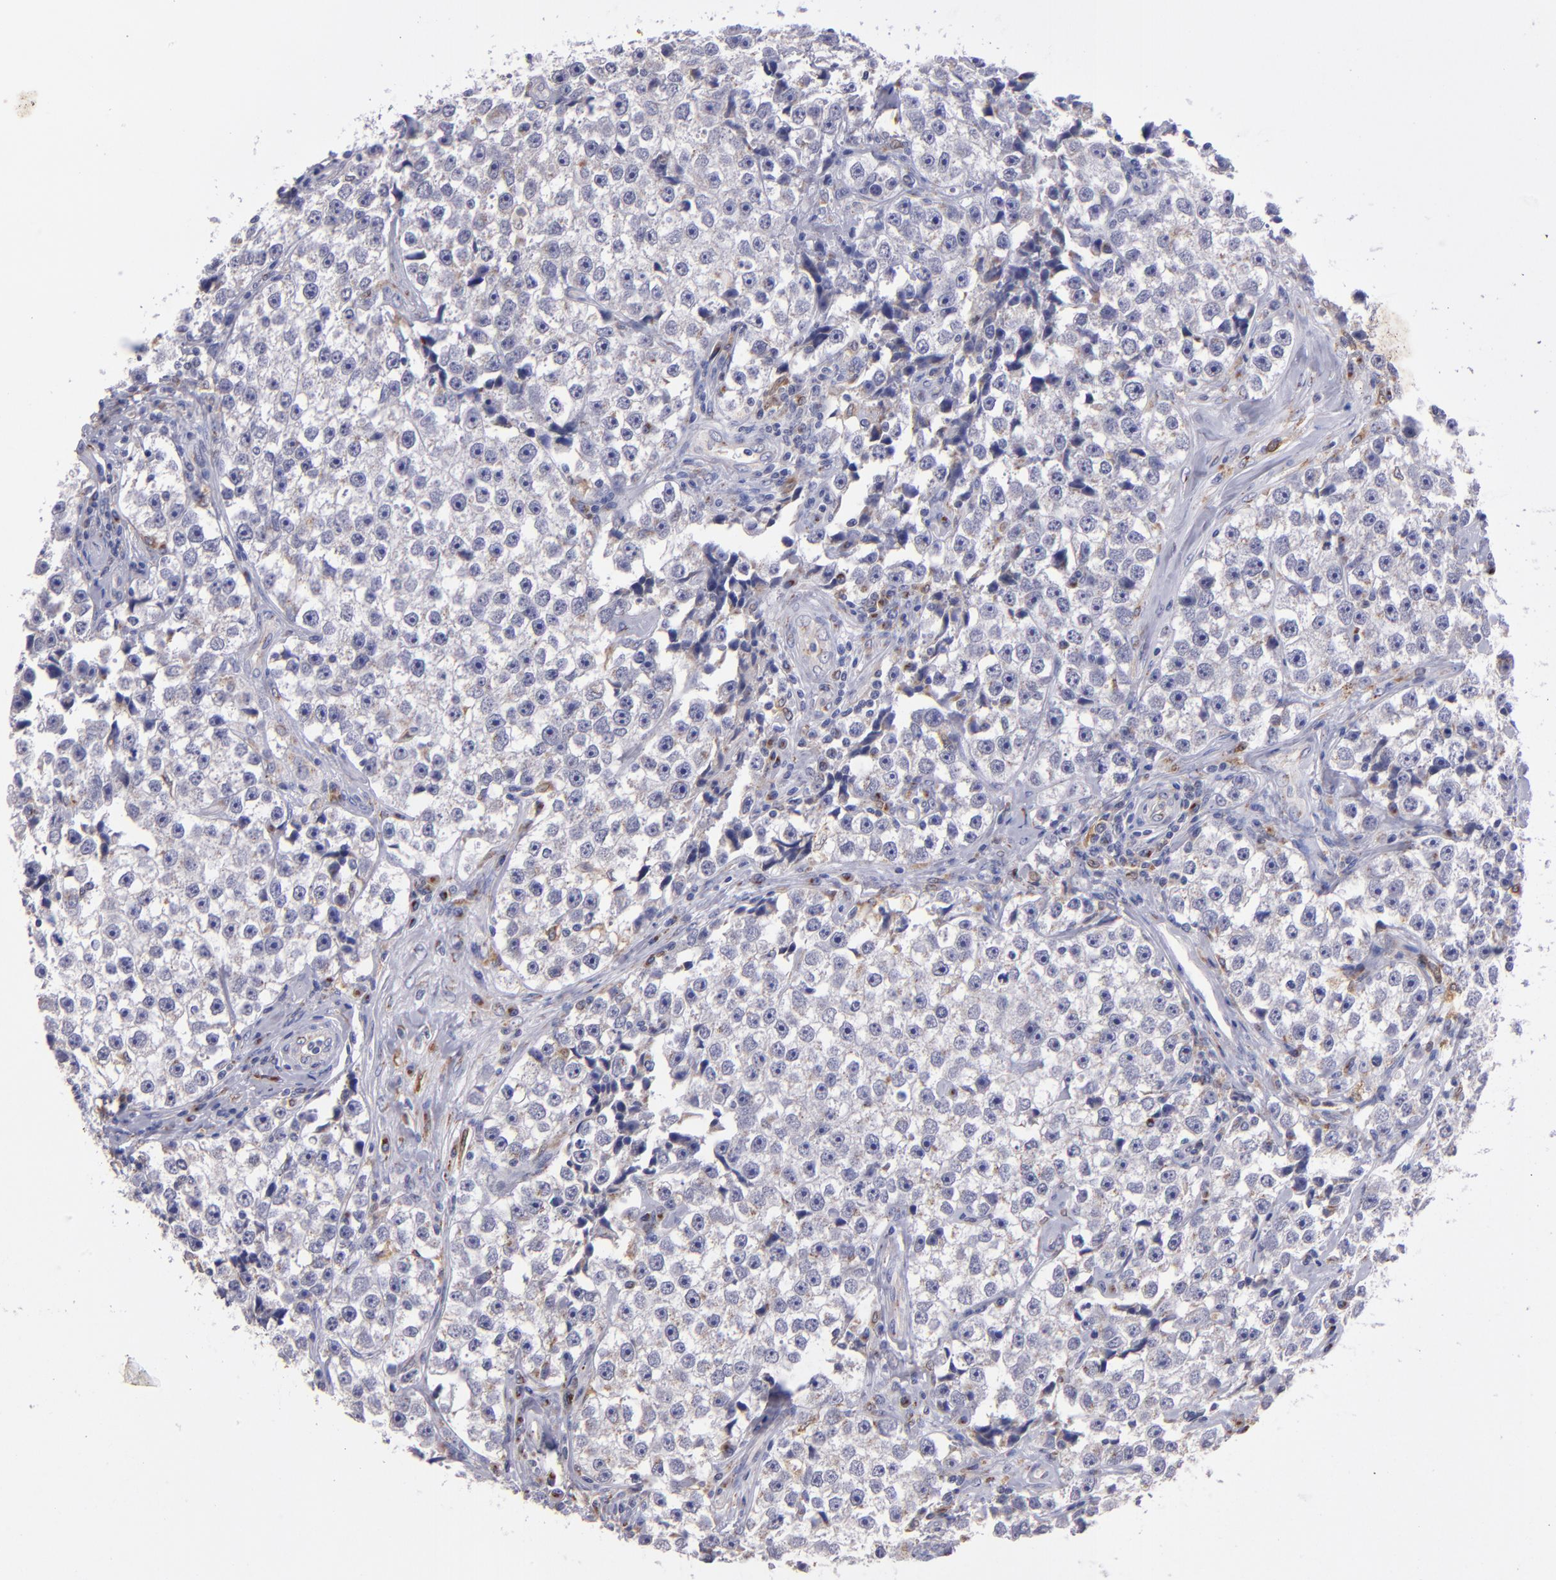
{"staining": {"intensity": "weak", "quantity": "<25%", "location": "cytoplasmic/membranous"}, "tissue": "testis cancer", "cell_type": "Tumor cells", "image_type": "cancer", "snomed": [{"axis": "morphology", "description": "Seminoma, NOS"}, {"axis": "topography", "description": "Testis"}], "caption": "Immunohistochemistry (IHC) of human seminoma (testis) demonstrates no staining in tumor cells.", "gene": "PTGS1", "patient": {"sex": "male", "age": 32}}